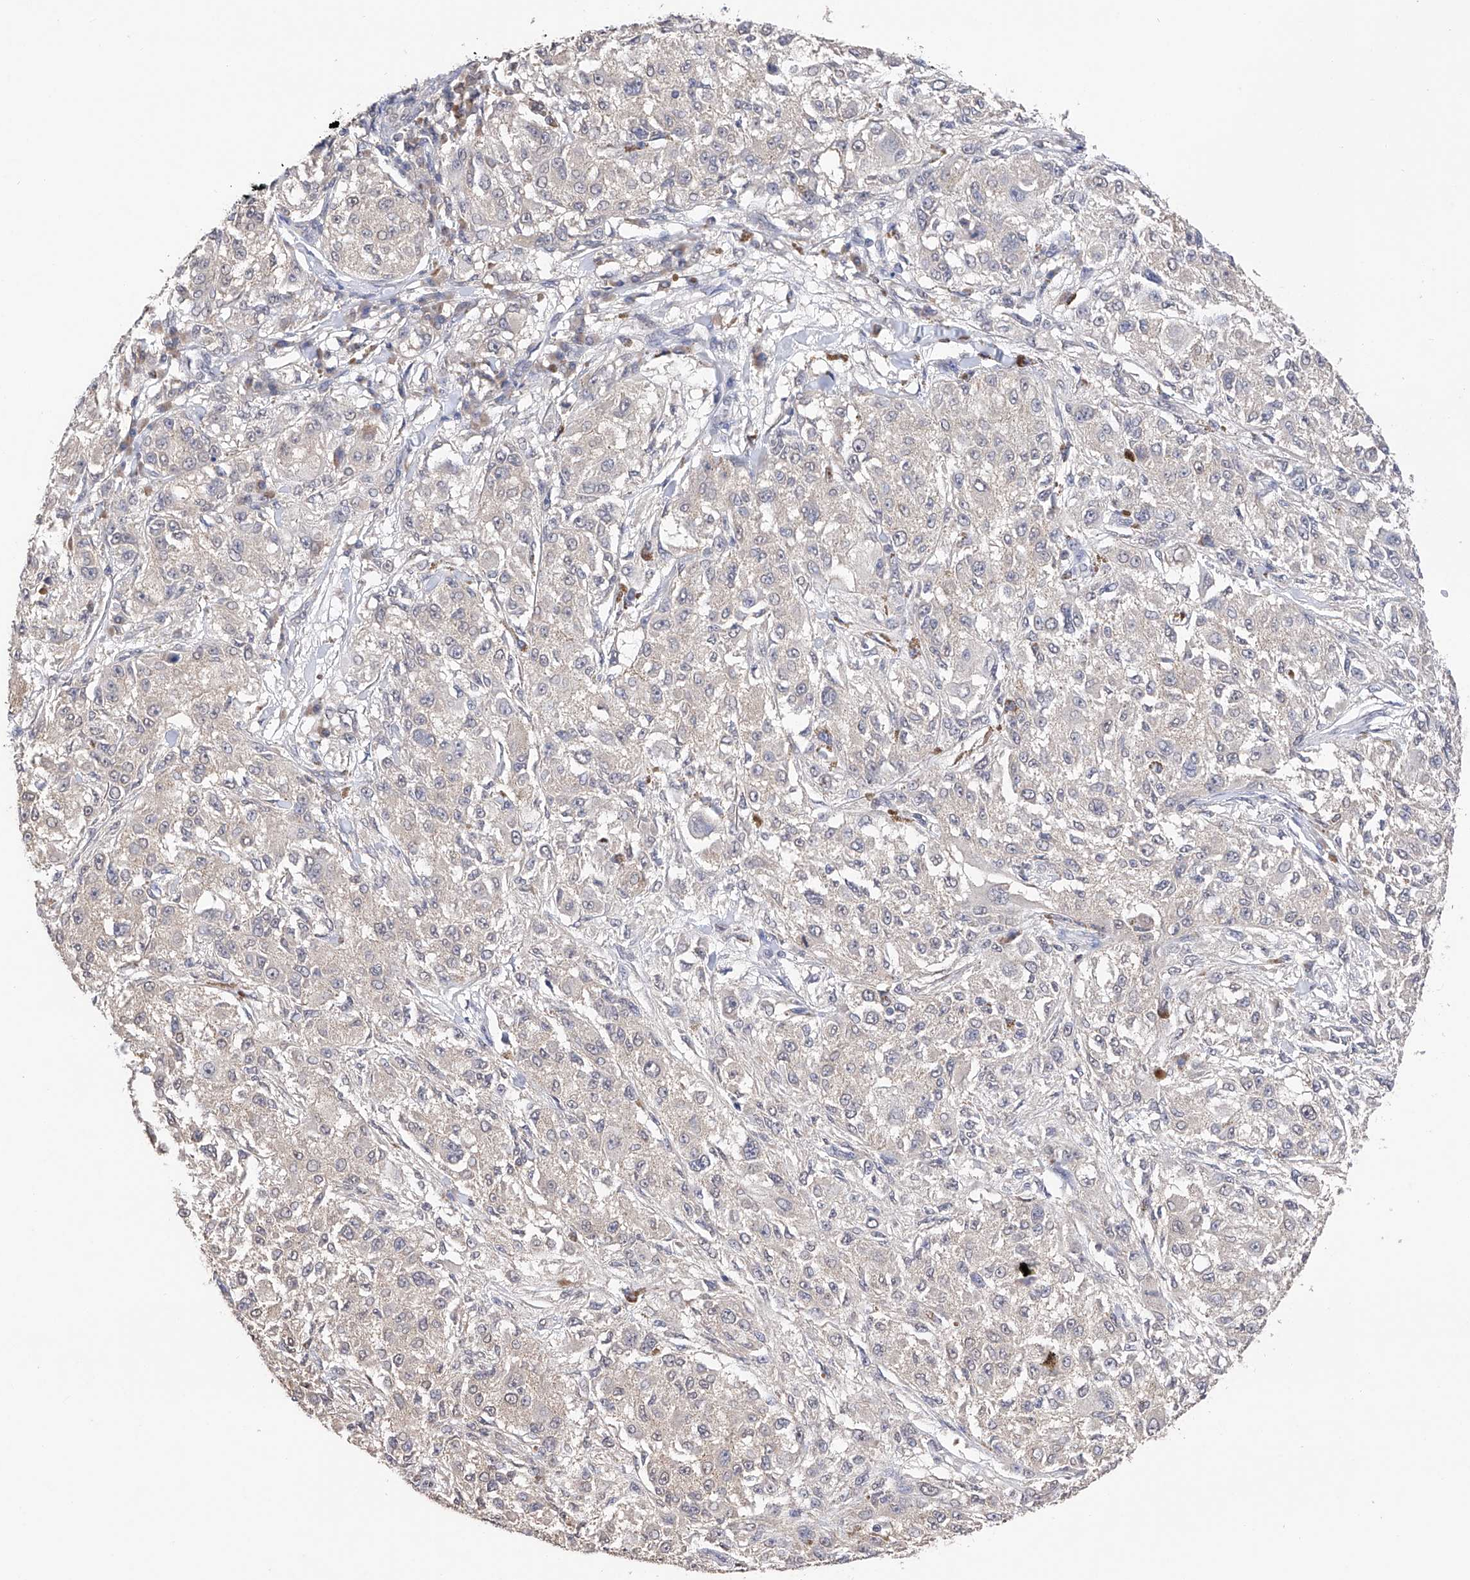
{"staining": {"intensity": "negative", "quantity": "none", "location": "none"}, "tissue": "melanoma", "cell_type": "Tumor cells", "image_type": "cancer", "snomed": [{"axis": "morphology", "description": "Necrosis, NOS"}, {"axis": "morphology", "description": "Malignant melanoma, NOS"}, {"axis": "topography", "description": "Skin"}], "caption": "The micrograph exhibits no significant staining in tumor cells of malignant melanoma. (Immunohistochemistry (ihc), brightfield microscopy, high magnification).", "gene": "DMAP1", "patient": {"sex": "female", "age": 87}}